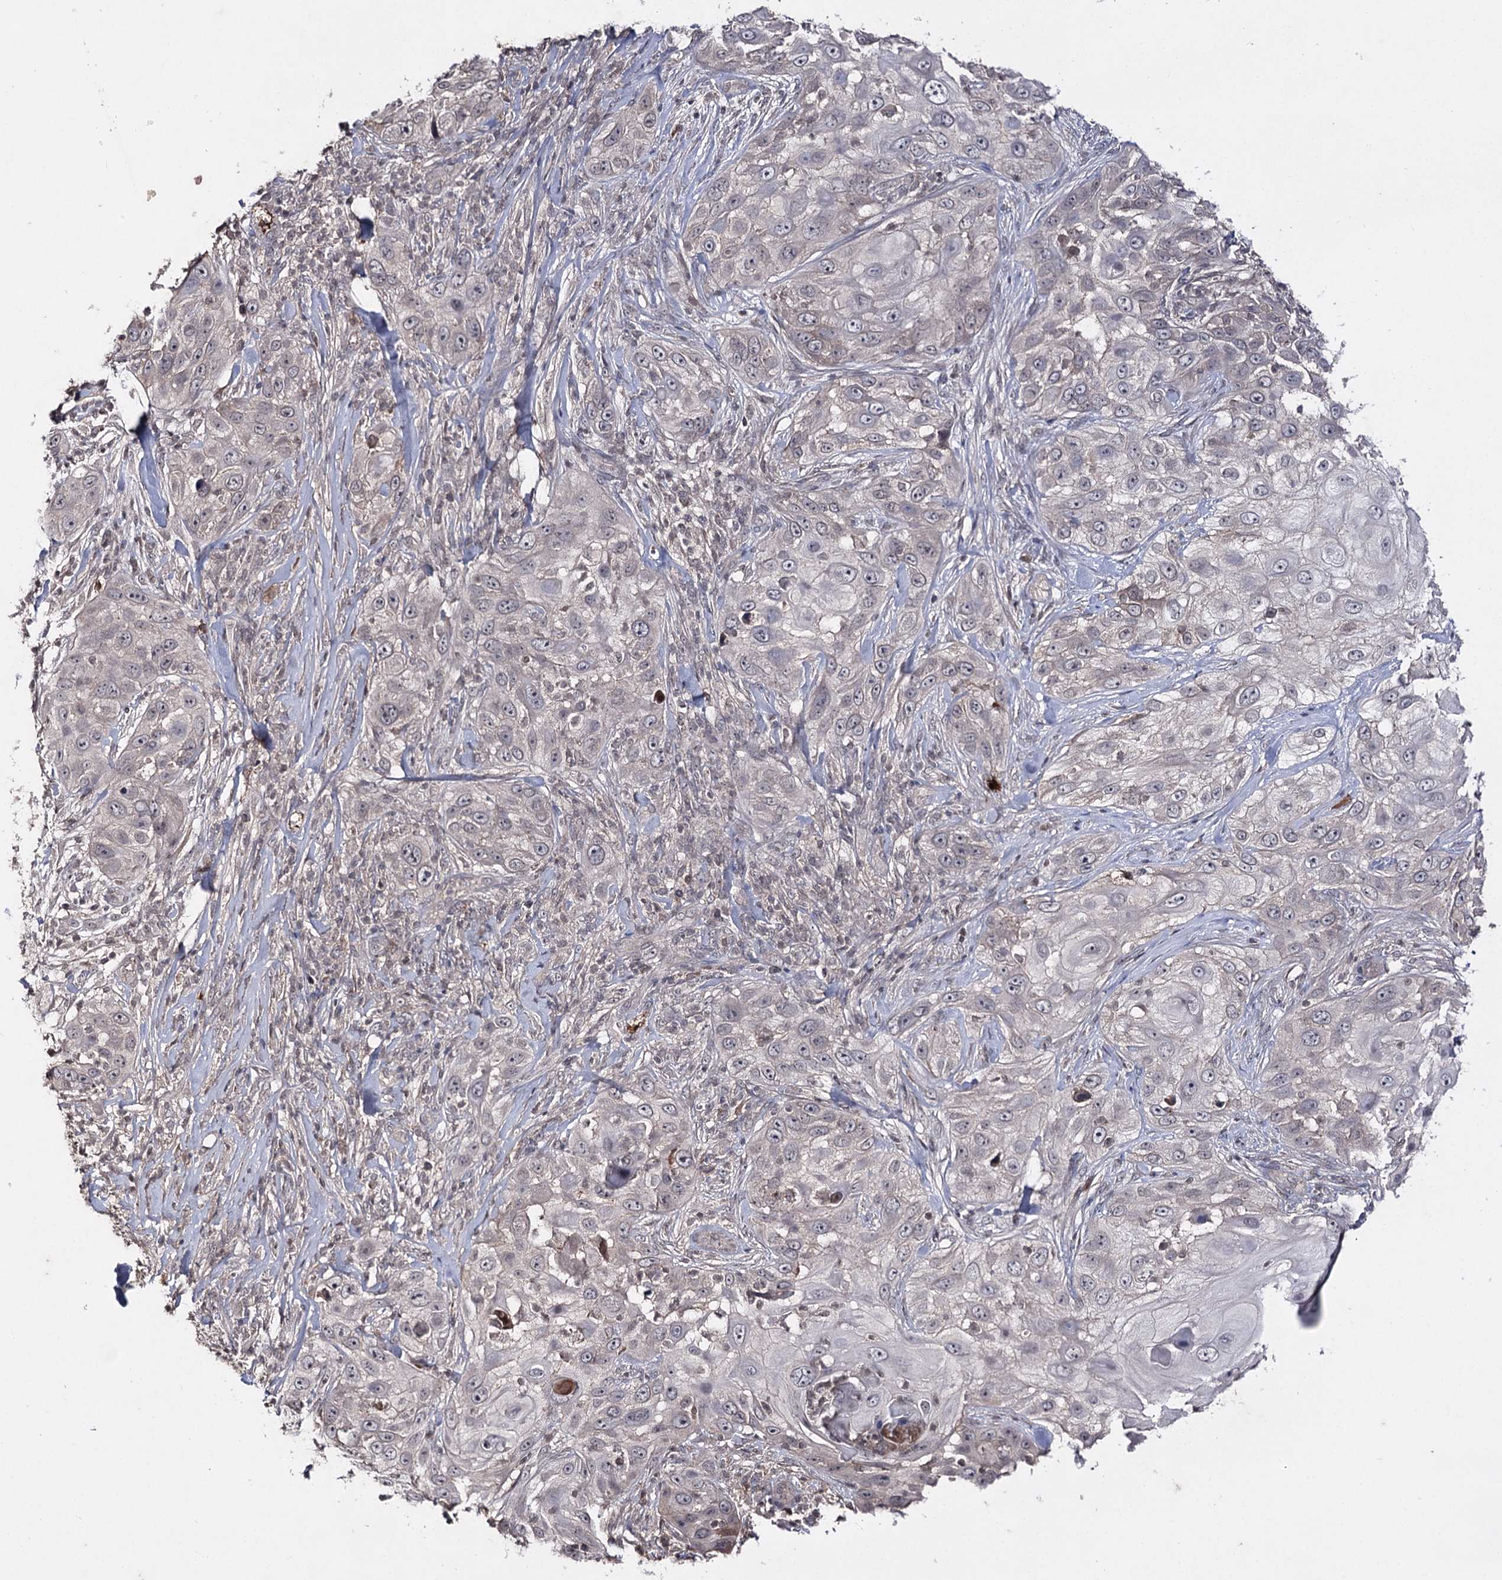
{"staining": {"intensity": "negative", "quantity": "none", "location": "none"}, "tissue": "skin cancer", "cell_type": "Tumor cells", "image_type": "cancer", "snomed": [{"axis": "morphology", "description": "Squamous cell carcinoma, NOS"}, {"axis": "topography", "description": "Skin"}], "caption": "This is an immunohistochemistry (IHC) photomicrograph of skin squamous cell carcinoma. There is no positivity in tumor cells.", "gene": "SYNGR3", "patient": {"sex": "female", "age": 44}}